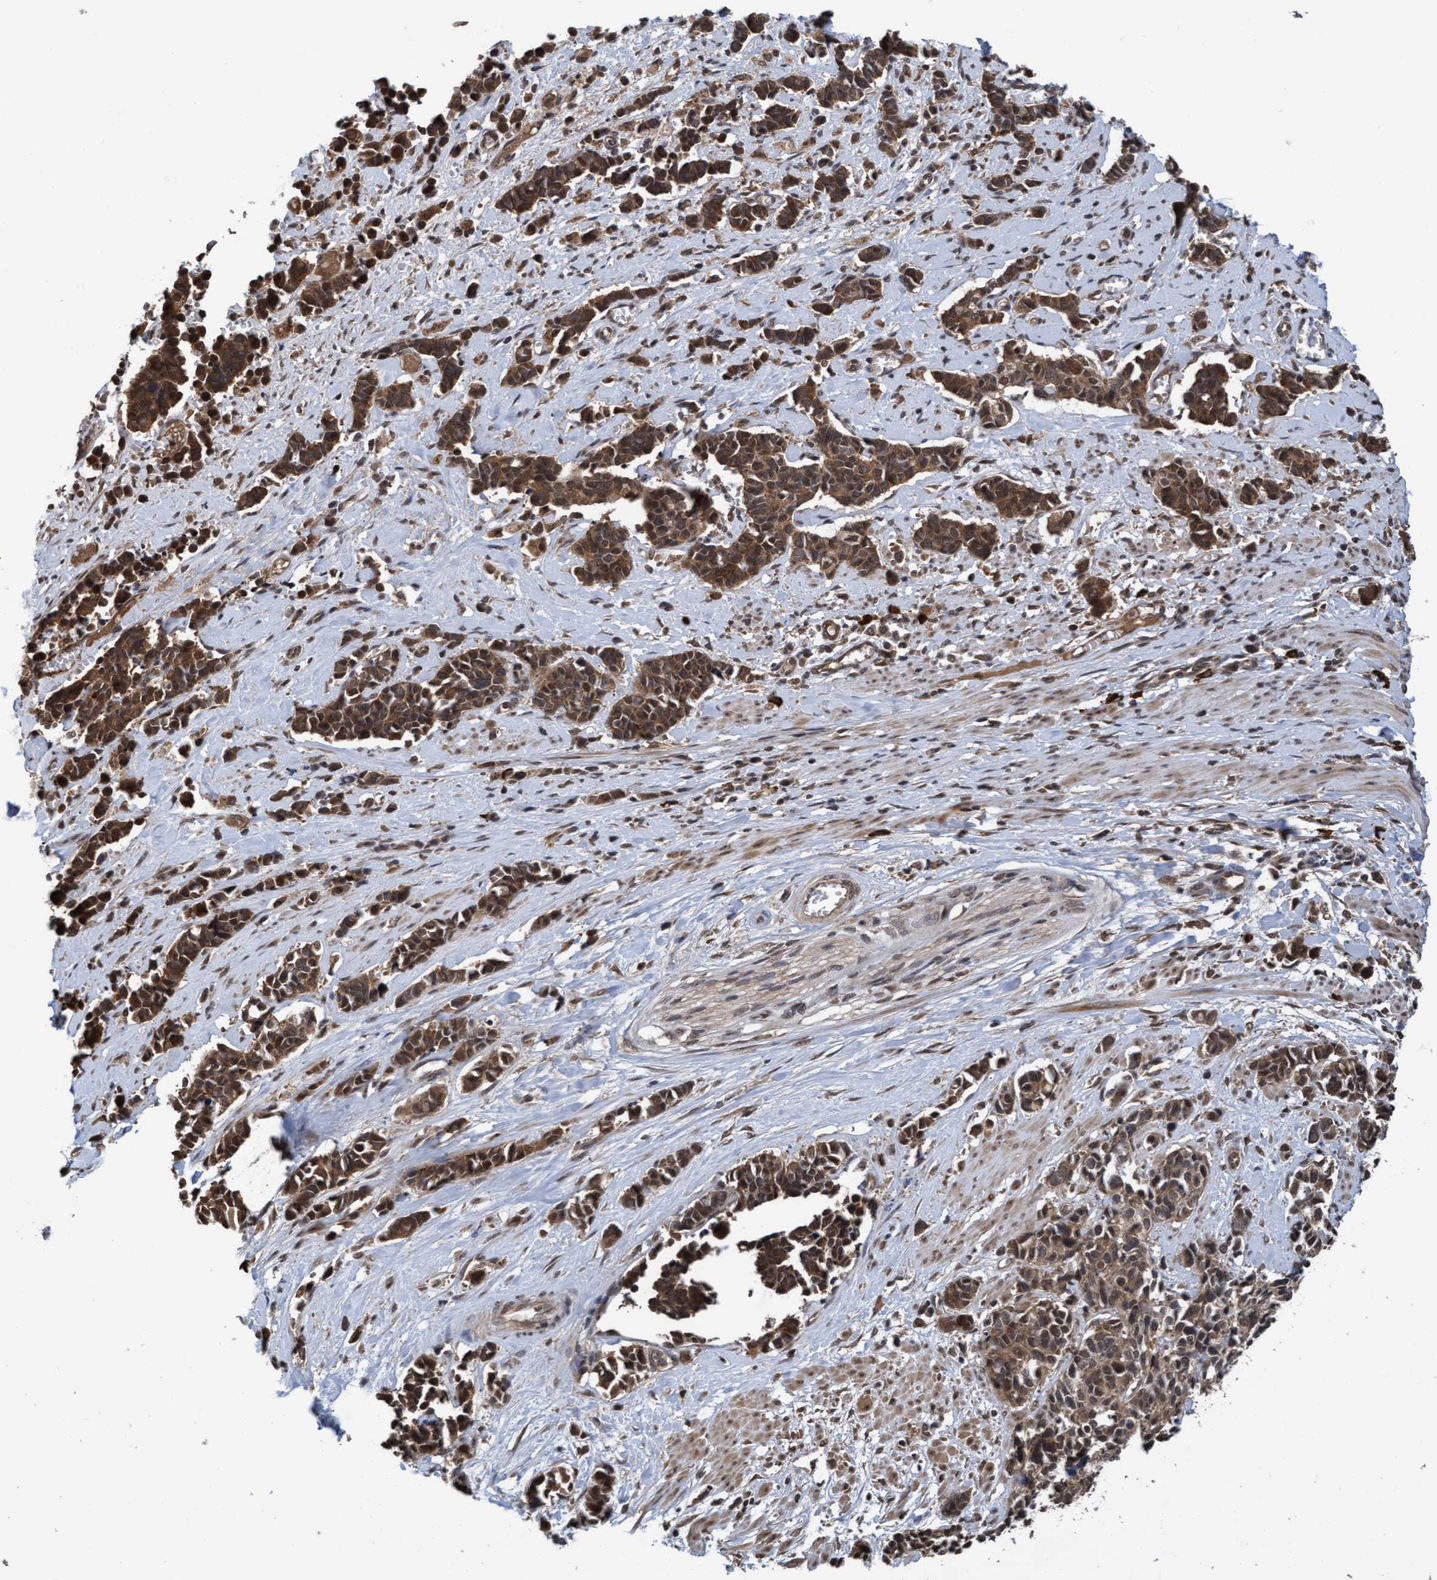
{"staining": {"intensity": "moderate", "quantity": ">75%", "location": "cytoplasmic/membranous,nuclear"}, "tissue": "cervical cancer", "cell_type": "Tumor cells", "image_type": "cancer", "snomed": [{"axis": "morphology", "description": "Squamous cell carcinoma, NOS"}, {"axis": "topography", "description": "Cervix"}], "caption": "IHC (DAB) staining of human cervical cancer shows moderate cytoplasmic/membranous and nuclear protein expression in about >75% of tumor cells.", "gene": "WASF1", "patient": {"sex": "female", "age": 35}}